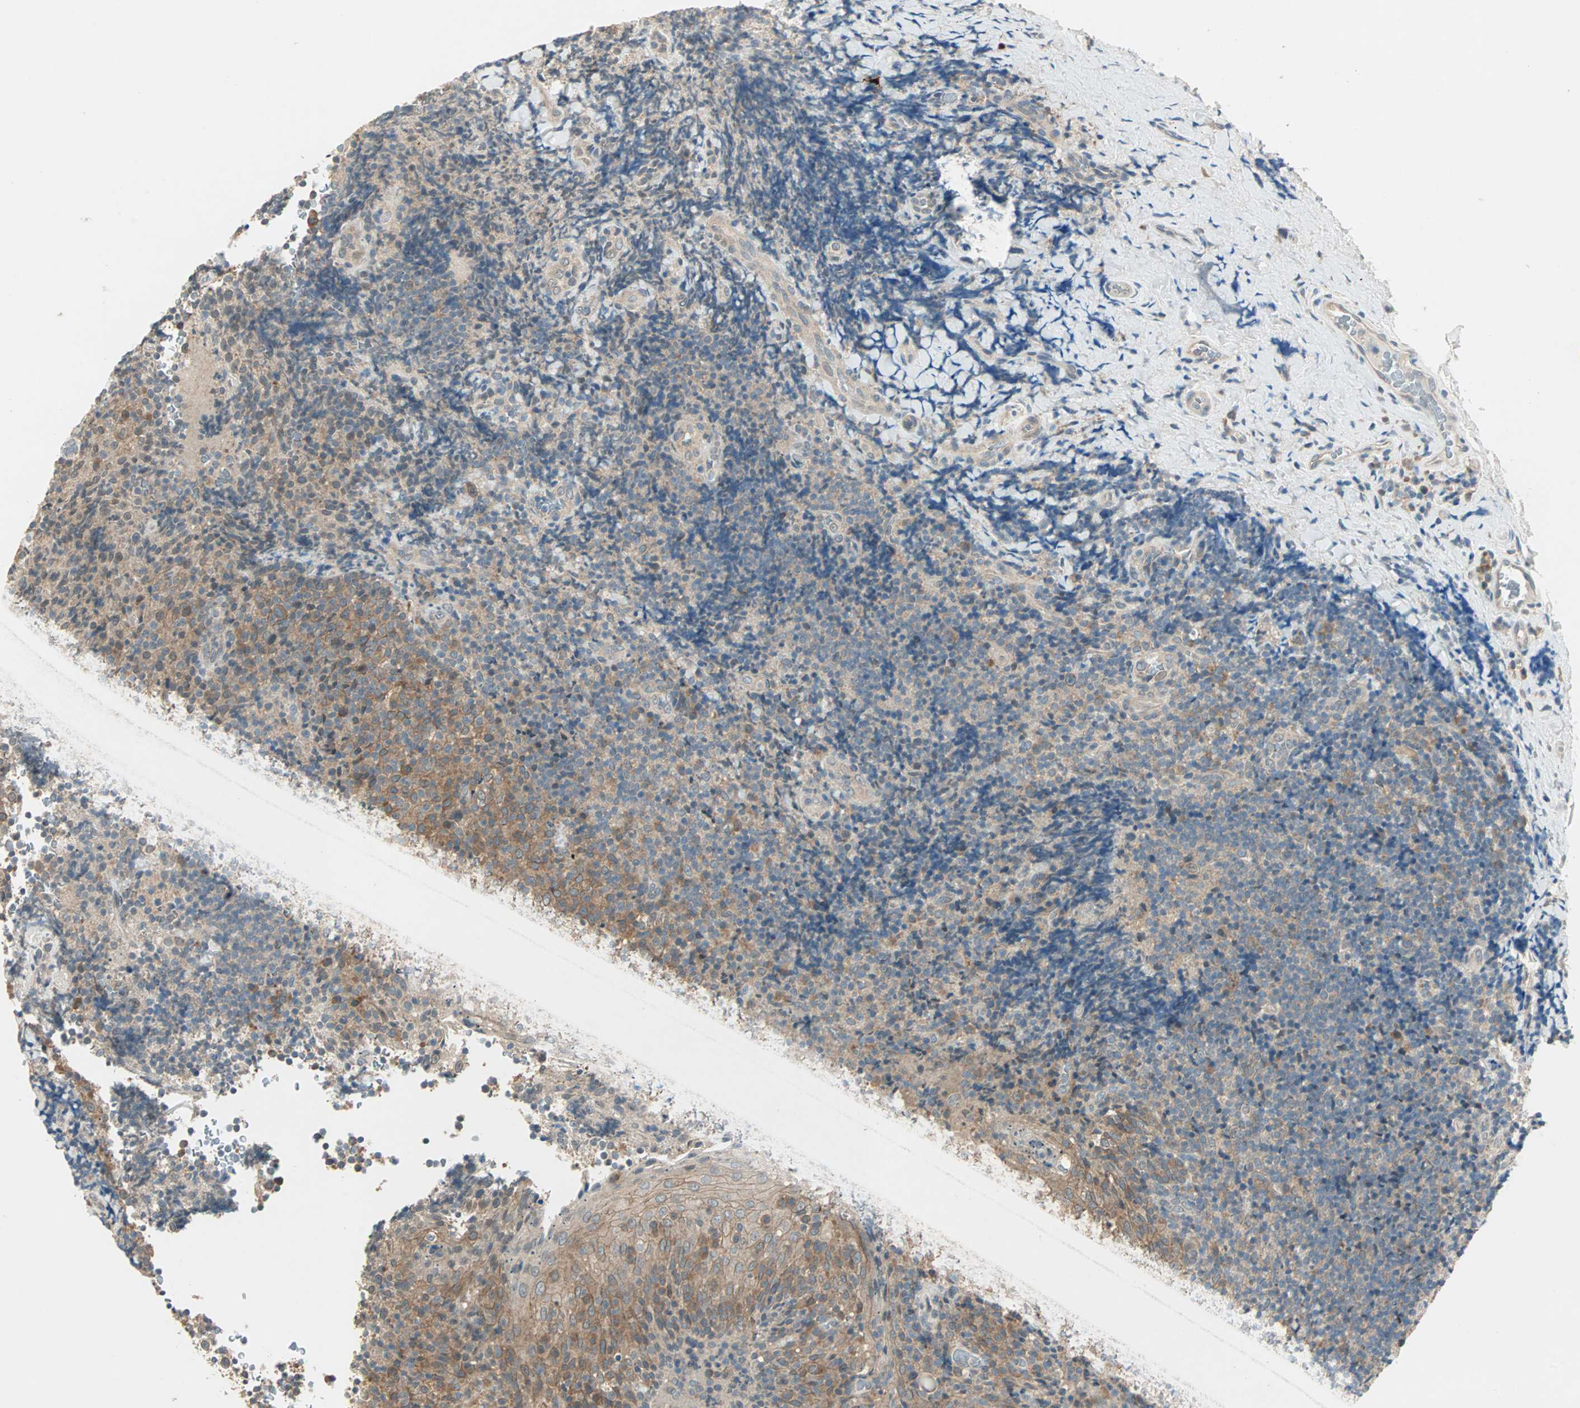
{"staining": {"intensity": "moderate", "quantity": ">75%", "location": "cytoplasmic/membranous"}, "tissue": "lymphoma", "cell_type": "Tumor cells", "image_type": "cancer", "snomed": [{"axis": "morphology", "description": "Malignant lymphoma, non-Hodgkin's type, High grade"}, {"axis": "topography", "description": "Tonsil"}], "caption": "A brown stain highlights moderate cytoplasmic/membranous expression of a protein in malignant lymphoma, non-Hodgkin's type (high-grade) tumor cells.", "gene": "TTF2", "patient": {"sex": "female", "age": 36}}